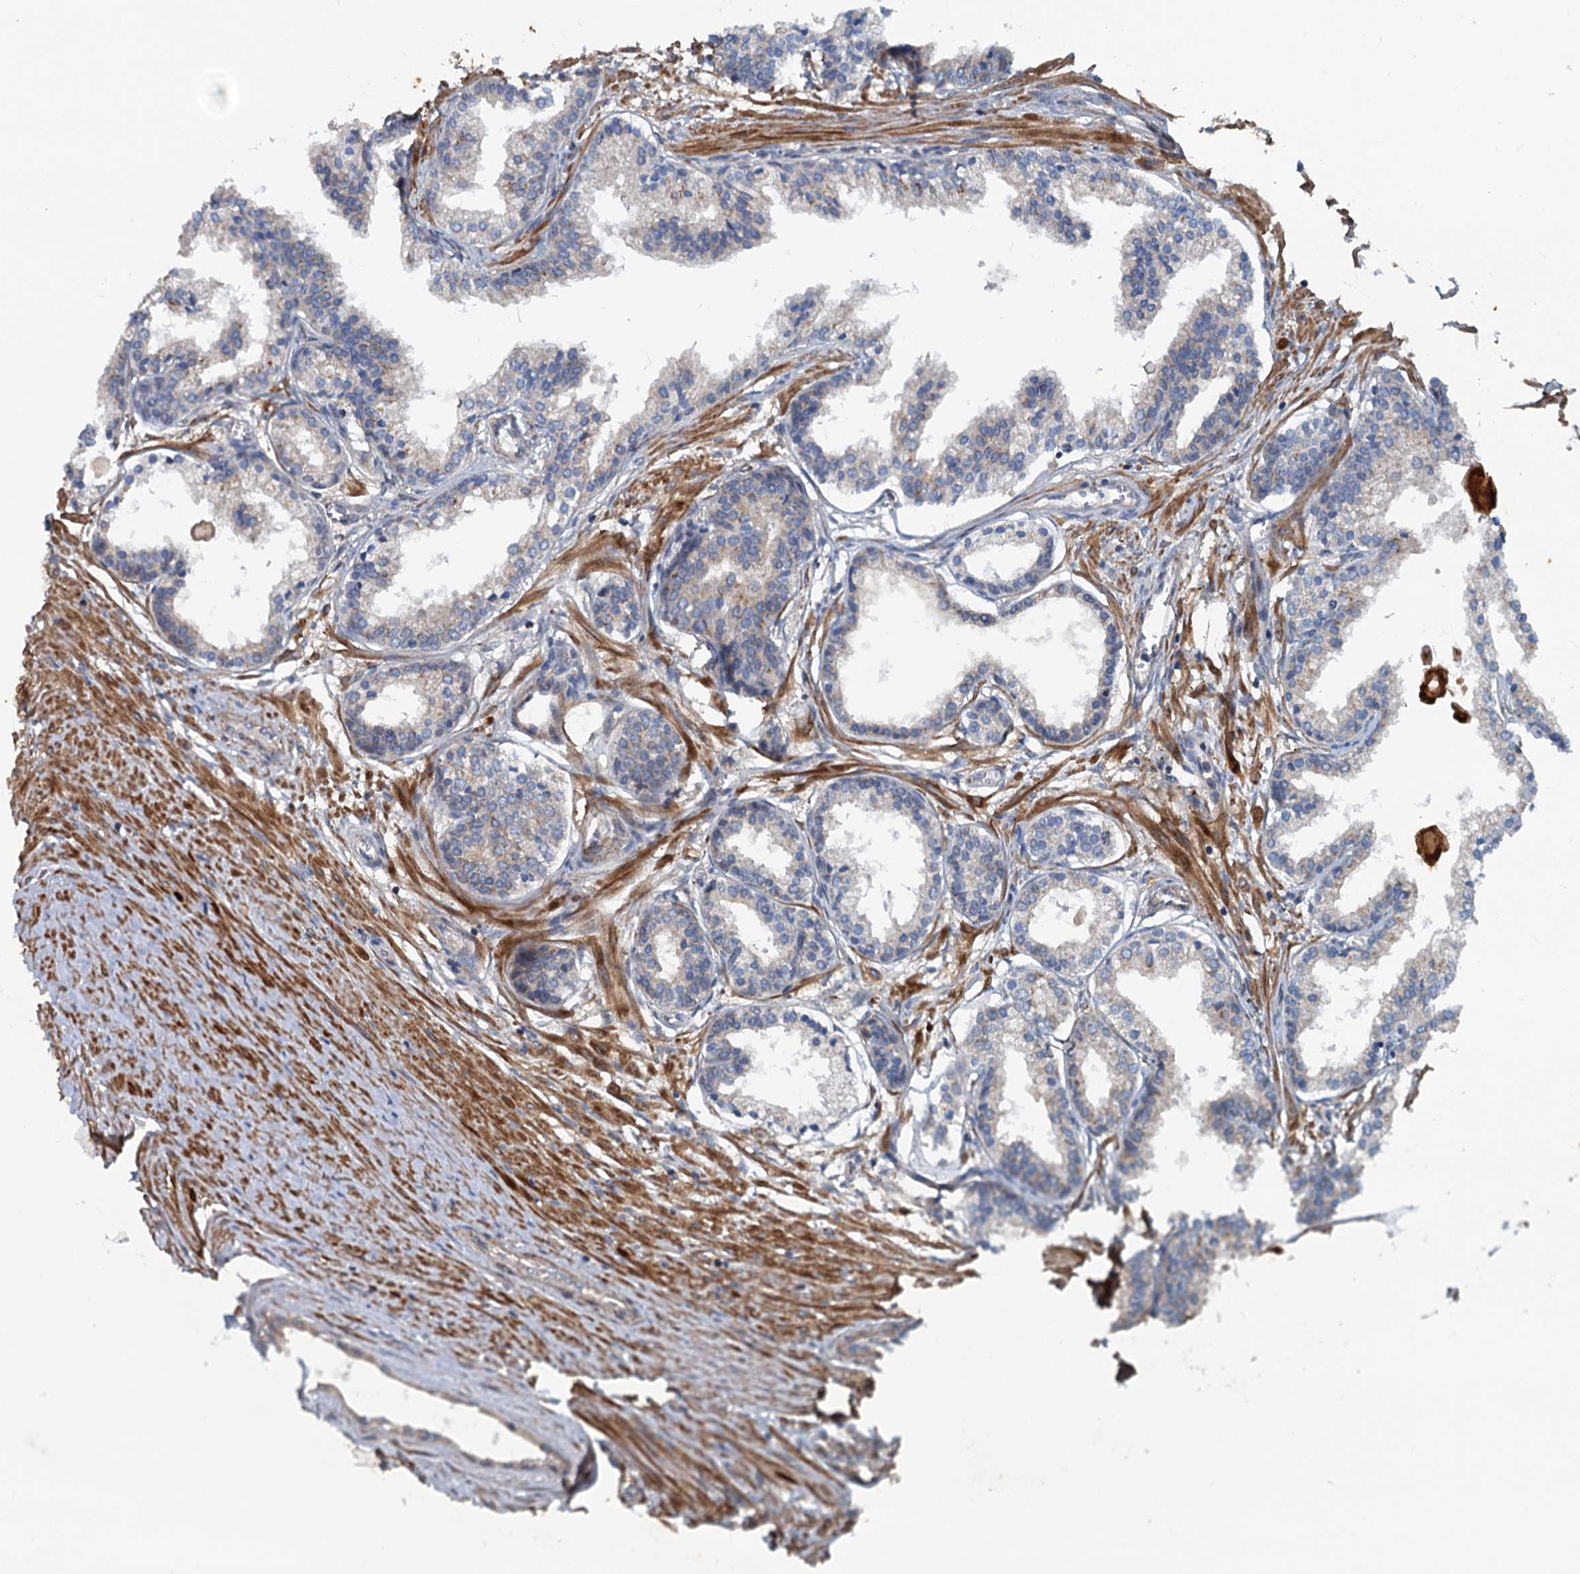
{"staining": {"intensity": "weak", "quantity": "<25%", "location": "cytoplasmic/membranous"}, "tissue": "prostate cancer", "cell_type": "Tumor cells", "image_type": "cancer", "snomed": [{"axis": "morphology", "description": "Adenocarcinoma, High grade"}, {"axis": "topography", "description": "Prostate"}], "caption": "Immunohistochemistry histopathology image of neoplastic tissue: prostate cancer stained with DAB displays no significant protein staining in tumor cells.", "gene": "TEDC1", "patient": {"sex": "male", "age": 68}}